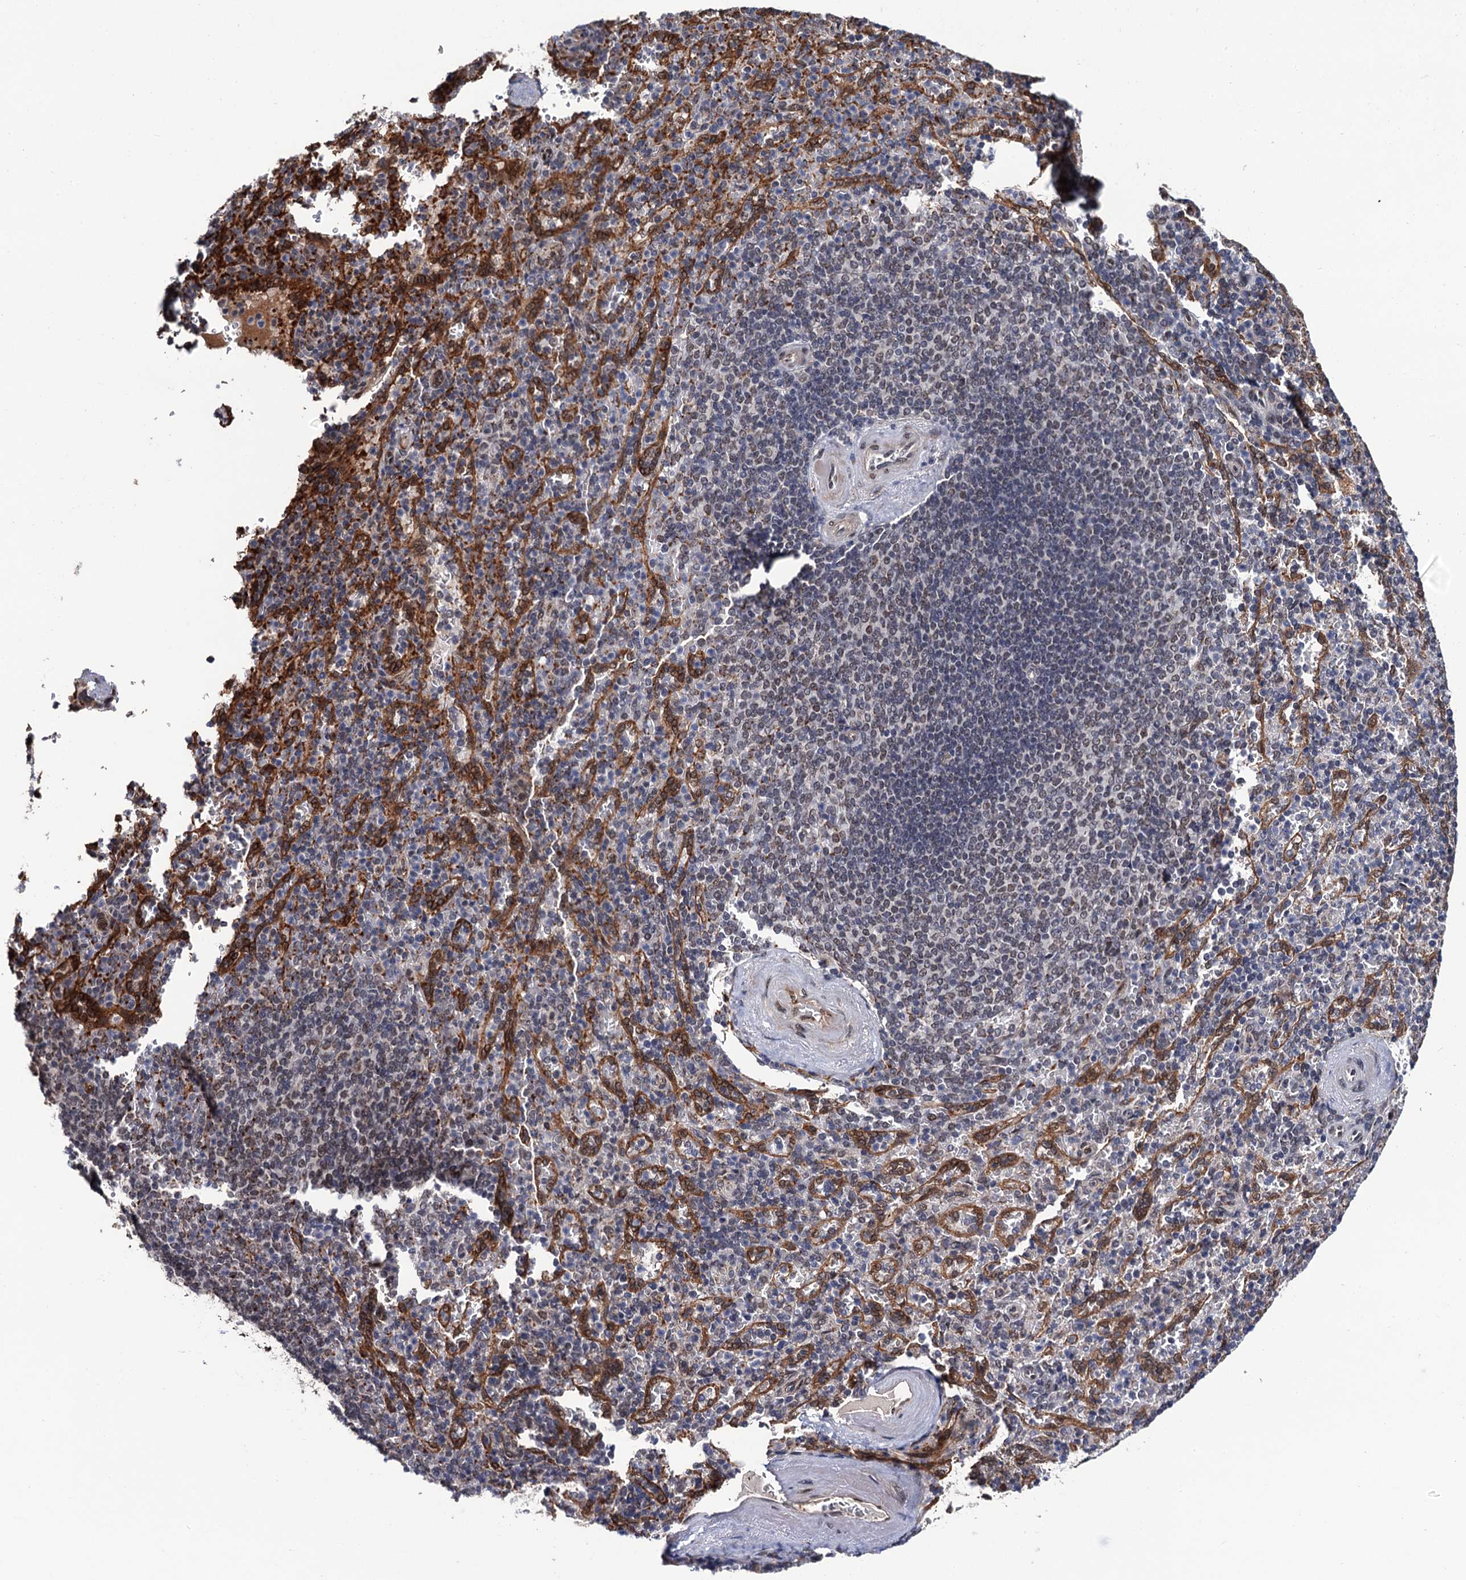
{"staining": {"intensity": "moderate", "quantity": "<25%", "location": "cytoplasmic/membranous"}, "tissue": "spleen", "cell_type": "Cells in red pulp", "image_type": "normal", "snomed": [{"axis": "morphology", "description": "Normal tissue, NOS"}, {"axis": "topography", "description": "Spleen"}], "caption": "A micrograph of human spleen stained for a protein demonstrates moderate cytoplasmic/membranous brown staining in cells in red pulp. (brown staining indicates protein expression, while blue staining denotes nuclei).", "gene": "LRRC63", "patient": {"sex": "male", "age": 82}}